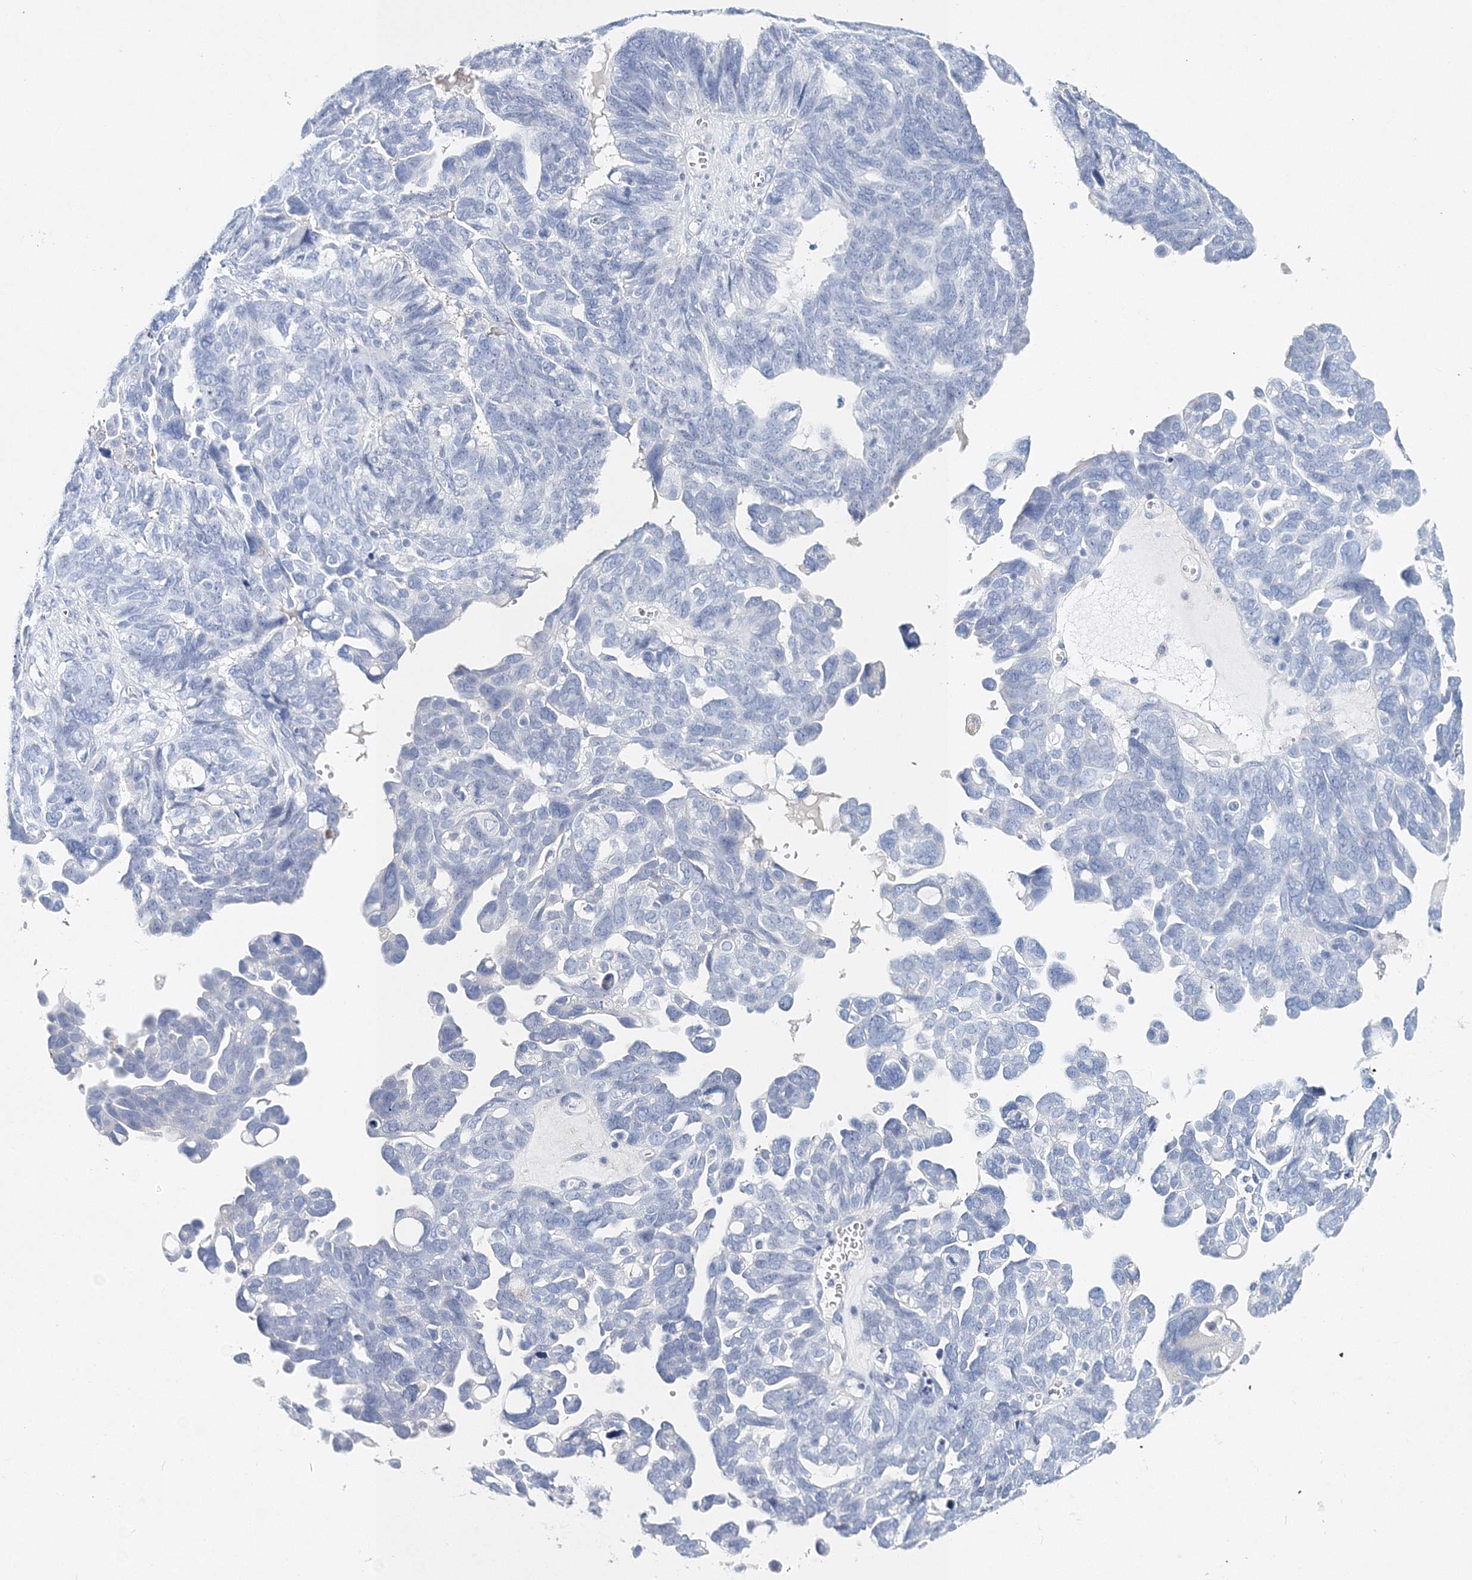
{"staining": {"intensity": "negative", "quantity": "none", "location": "none"}, "tissue": "ovarian cancer", "cell_type": "Tumor cells", "image_type": "cancer", "snomed": [{"axis": "morphology", "description": "Cystadenocarcinoma, serous, NOS"}, {"axis": "topography", "description": "Ovary"}], "caption": "Histopathology image shows no protein positivity in tumor cells of ovarian cancer (serous cystadenocarcinoma) tissue.", "gene": "MYOZ2", "patient": {"sex": "female", "age": 79}}